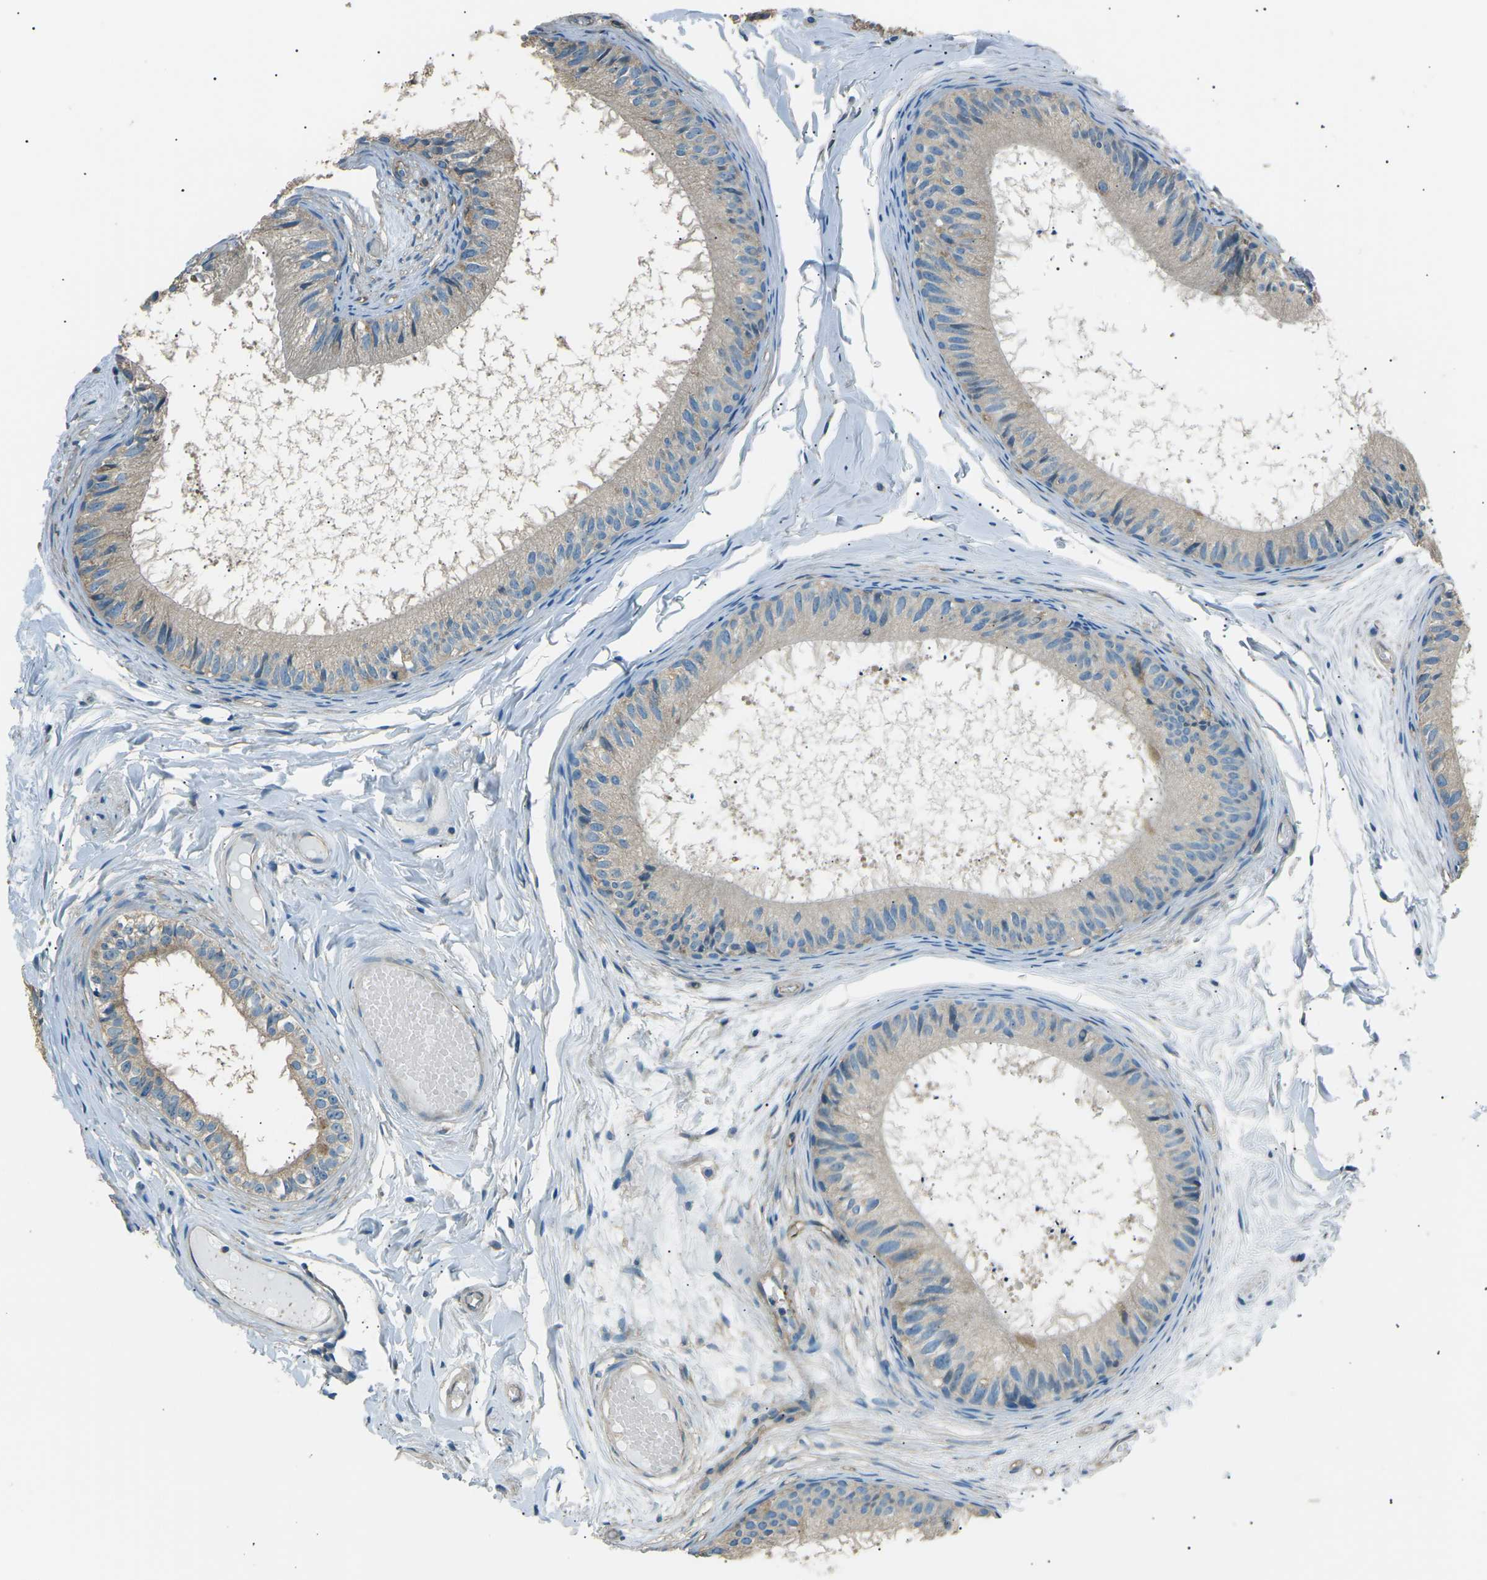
{"staining": {"intensity": "weak", "quantity": ">75%", "location": "cytoplasmic/membranous"}, "tissue": "epididymis", "cell_type": "Glandular cells", "image_type": "normal", "snomed": [{"axis": "morphology", "description": "Normal tissue, NOS"}, {"axis": "topography", "description": "Epididymis"}], "caption": "This is a micrograph of immunohistochemistry (IHC) staining of unremarkable epididymis, which shows weak positivity in the cytoplasmic/membranous of glandular cells.", "gene": "SLK", "patient": {"sex": "male", "age": 46}}